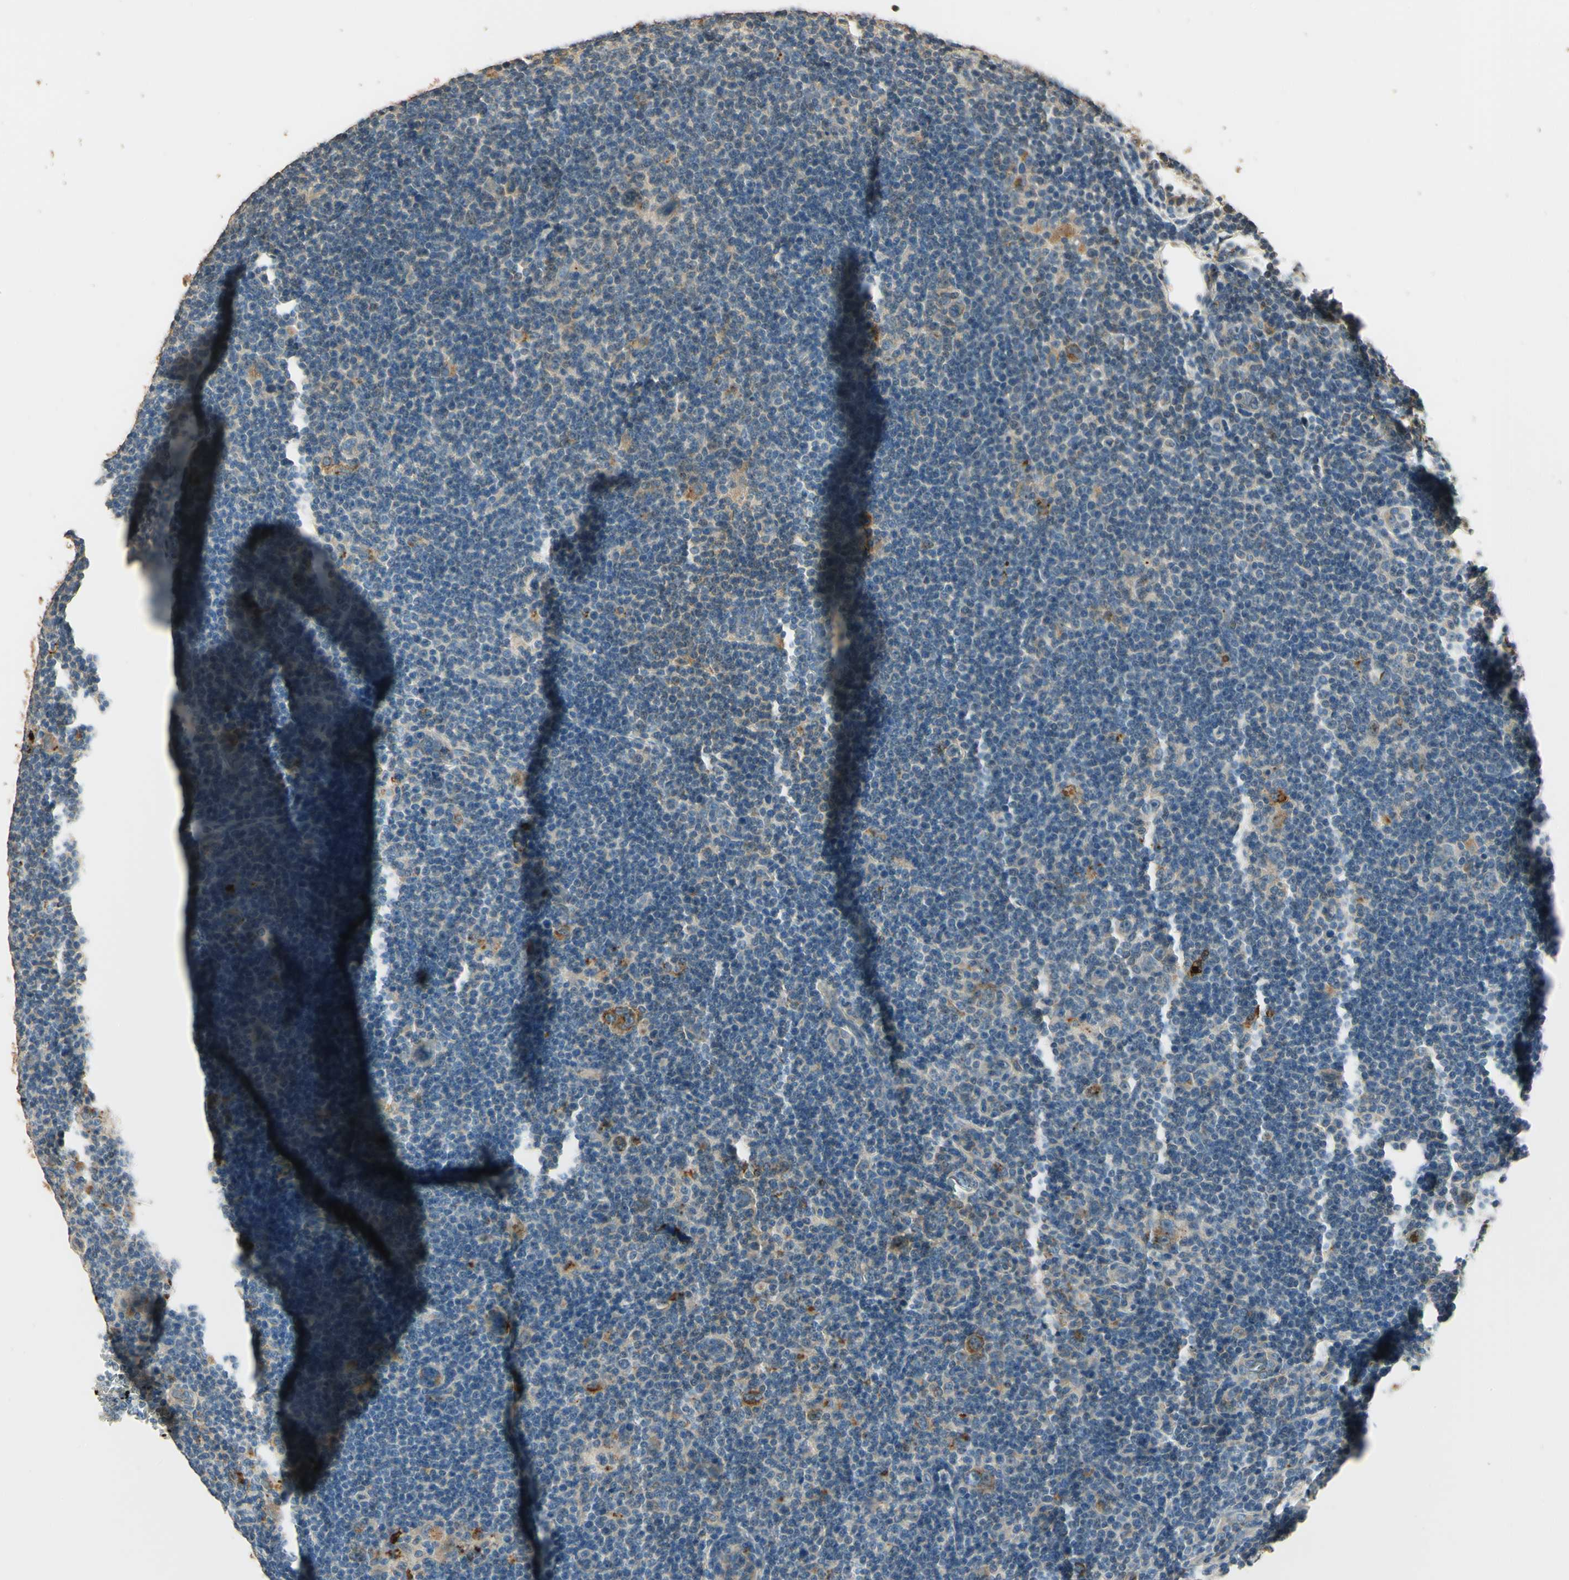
{"staining": {"intensity": "moderate", "quantity": "25%-75%", "location": "cytoplasmic/membranous"}, "tissue": "lymphoma", "cell_type": "Tumor cells", "image_type": "cancer", "snomed": [{"axis": "morphology", "description": "Hodgkin's disease, NOS"}, {"axis": "topography", "description": "Lymph node"}], "caption": "This image reveals immunohistochemistry staining of human Hodgkin's disease, with medium moderate cytoplasmic/membranous staining in about 25%-75% of tumor cells.", "gene": "ARHGEF17", "patient": {"sex": "female", "age": 57}}